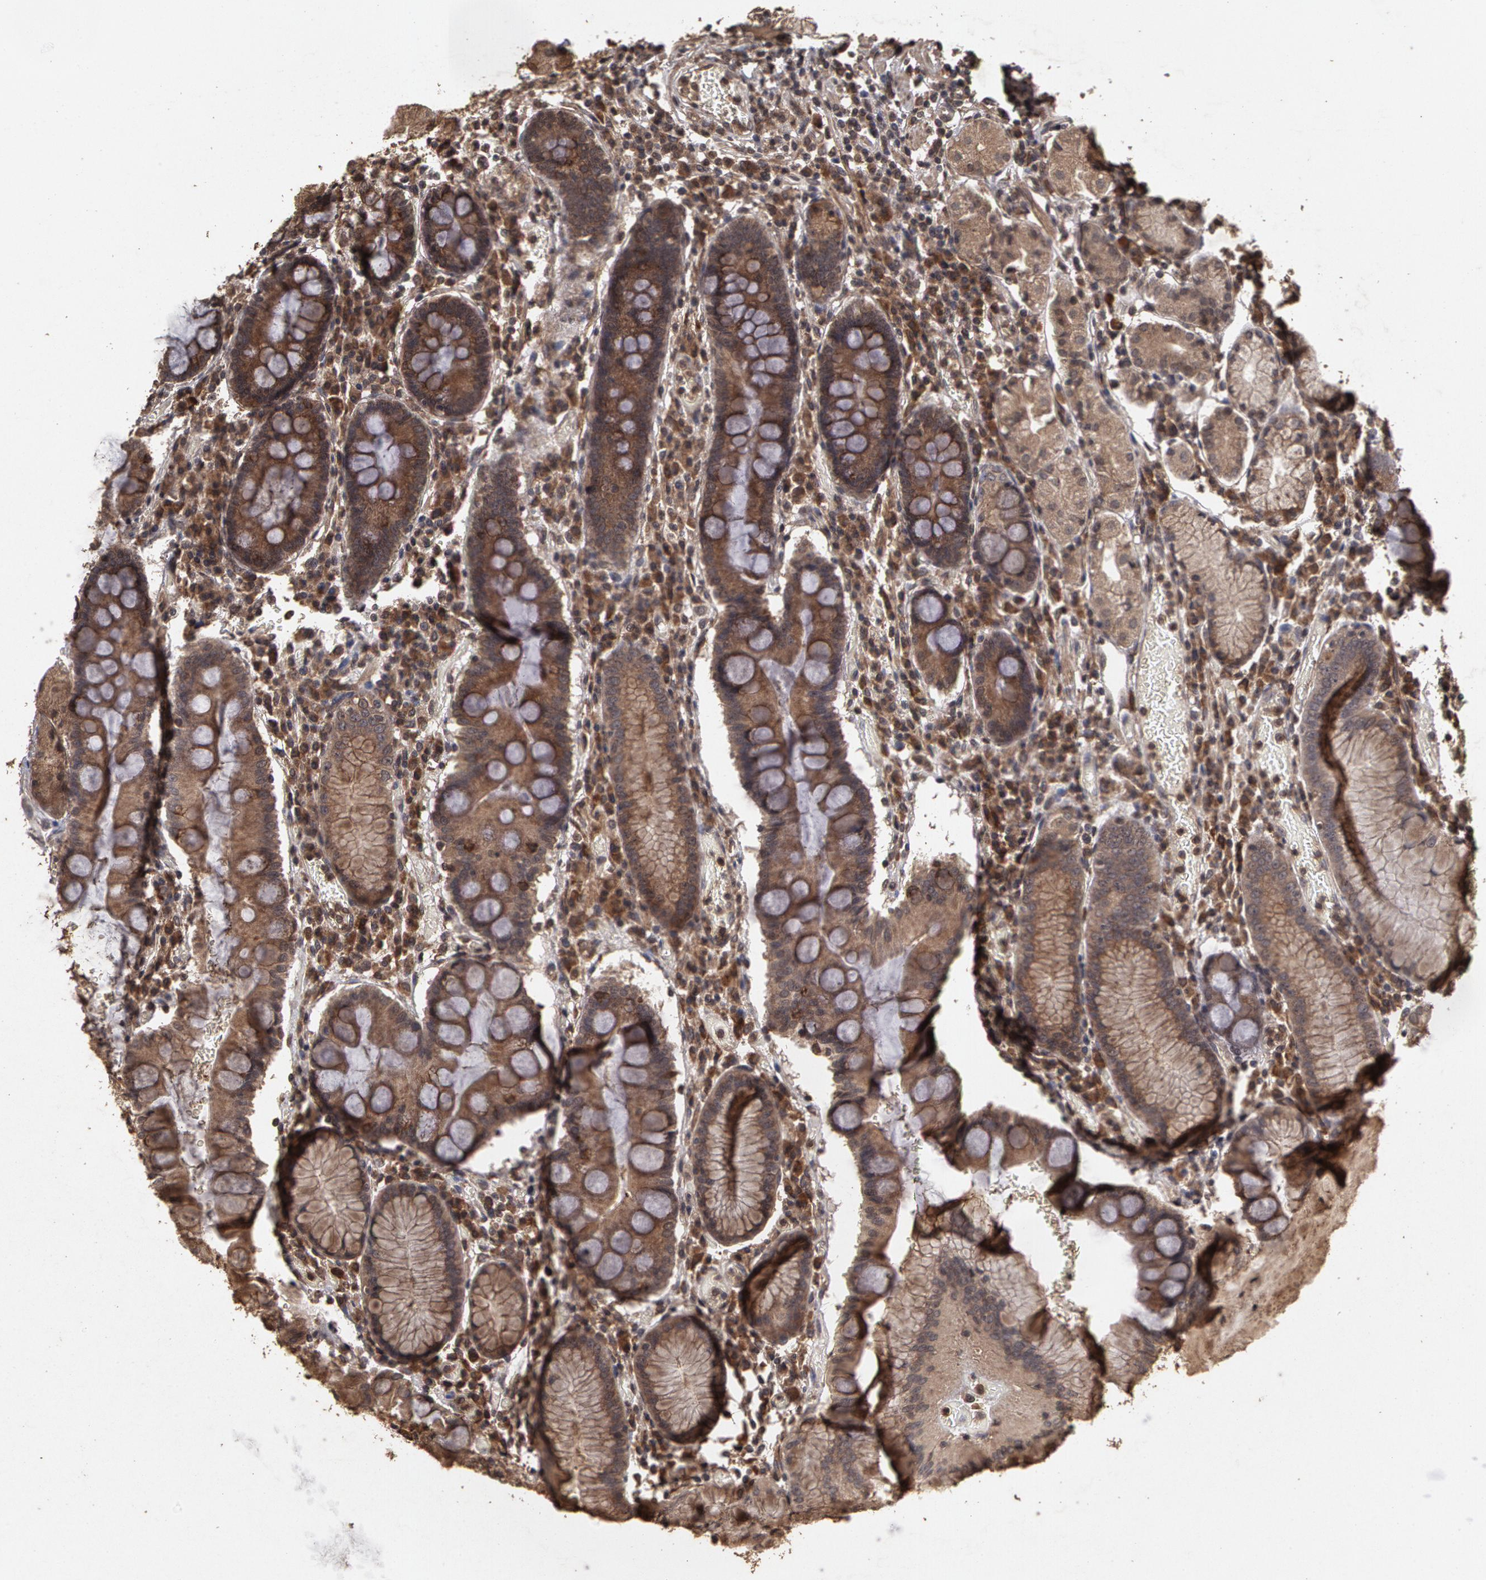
{"staining": {"intensity": "moderate", "quantity": ">75%", "location": "cytoplasmic/membranous"}, "tissue": "stomach", "cell_type": "Glandular cells", "image_type": "normal", "snomed": [{"axis": "morphology", "description": "Normal tissue, NOS"}, {"axis": "topography", "description": "Stomach, lower"}], "caption": "An IHC image of benign tissue is shown. Protein staining in brown shows moderate cytoplasmic/membranous positivity in stomach within glandular cells.", "gene": "CALR", "patient": {"sex": "female", "age": 73}}